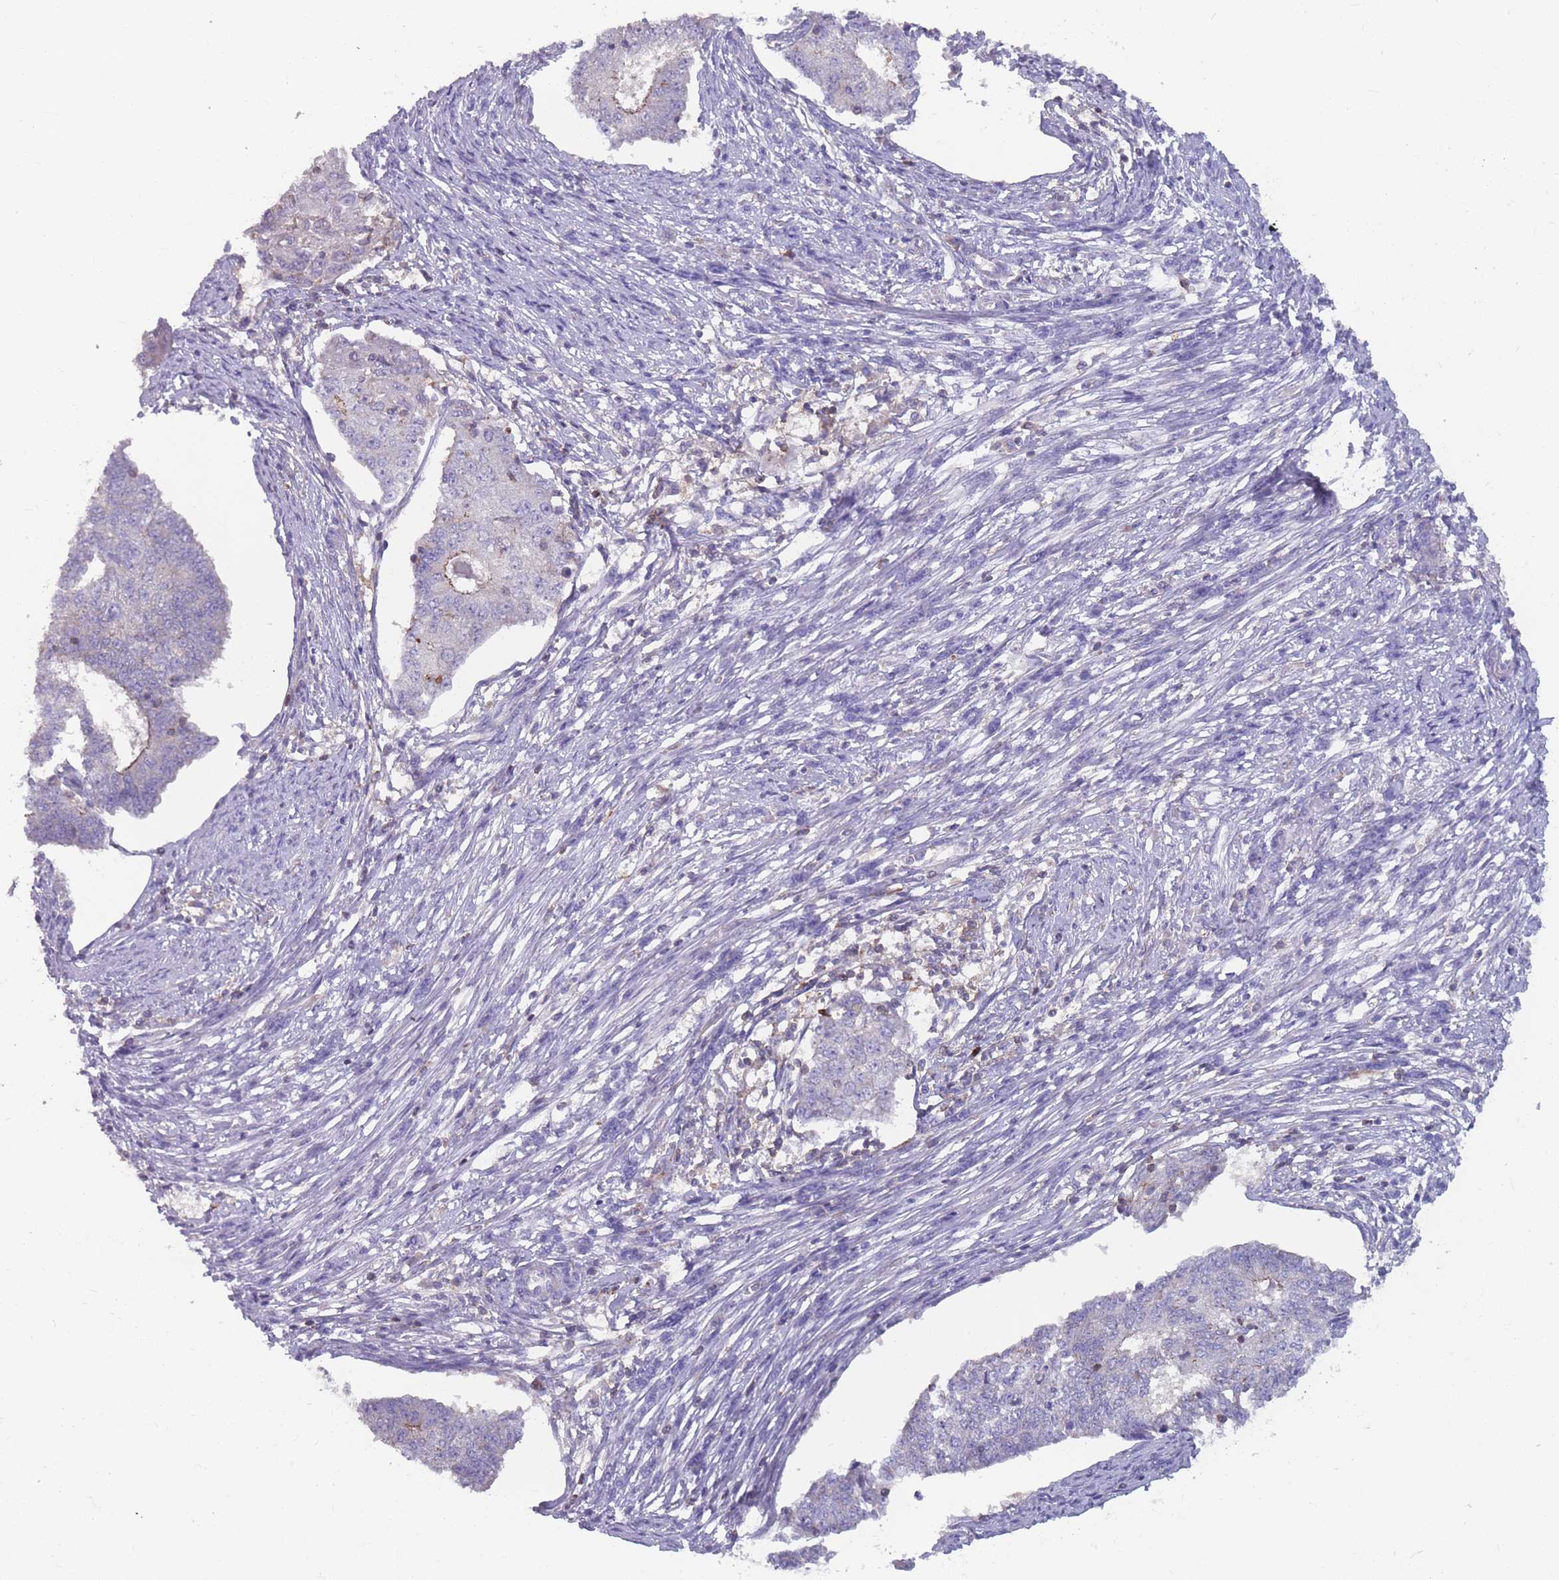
{"staining": {"intensity": "negative", "quantity": "none", "location": "none"}, "tissue": "endometrial cancer", "cell_type": "Tumor cells", "image_type": "cancer", "snomed": [{"axis": "morphology", "description": "Adenocarcinoma, NOS"}, {"axis": "topography", "description": "Endometrium"}], "caption": "Micrograph shows no significant protein staining in tumor cells of adenocarcinoma (endometrial).", "gene": "CD33", "patient": {"sex": "female", "age": 56}}